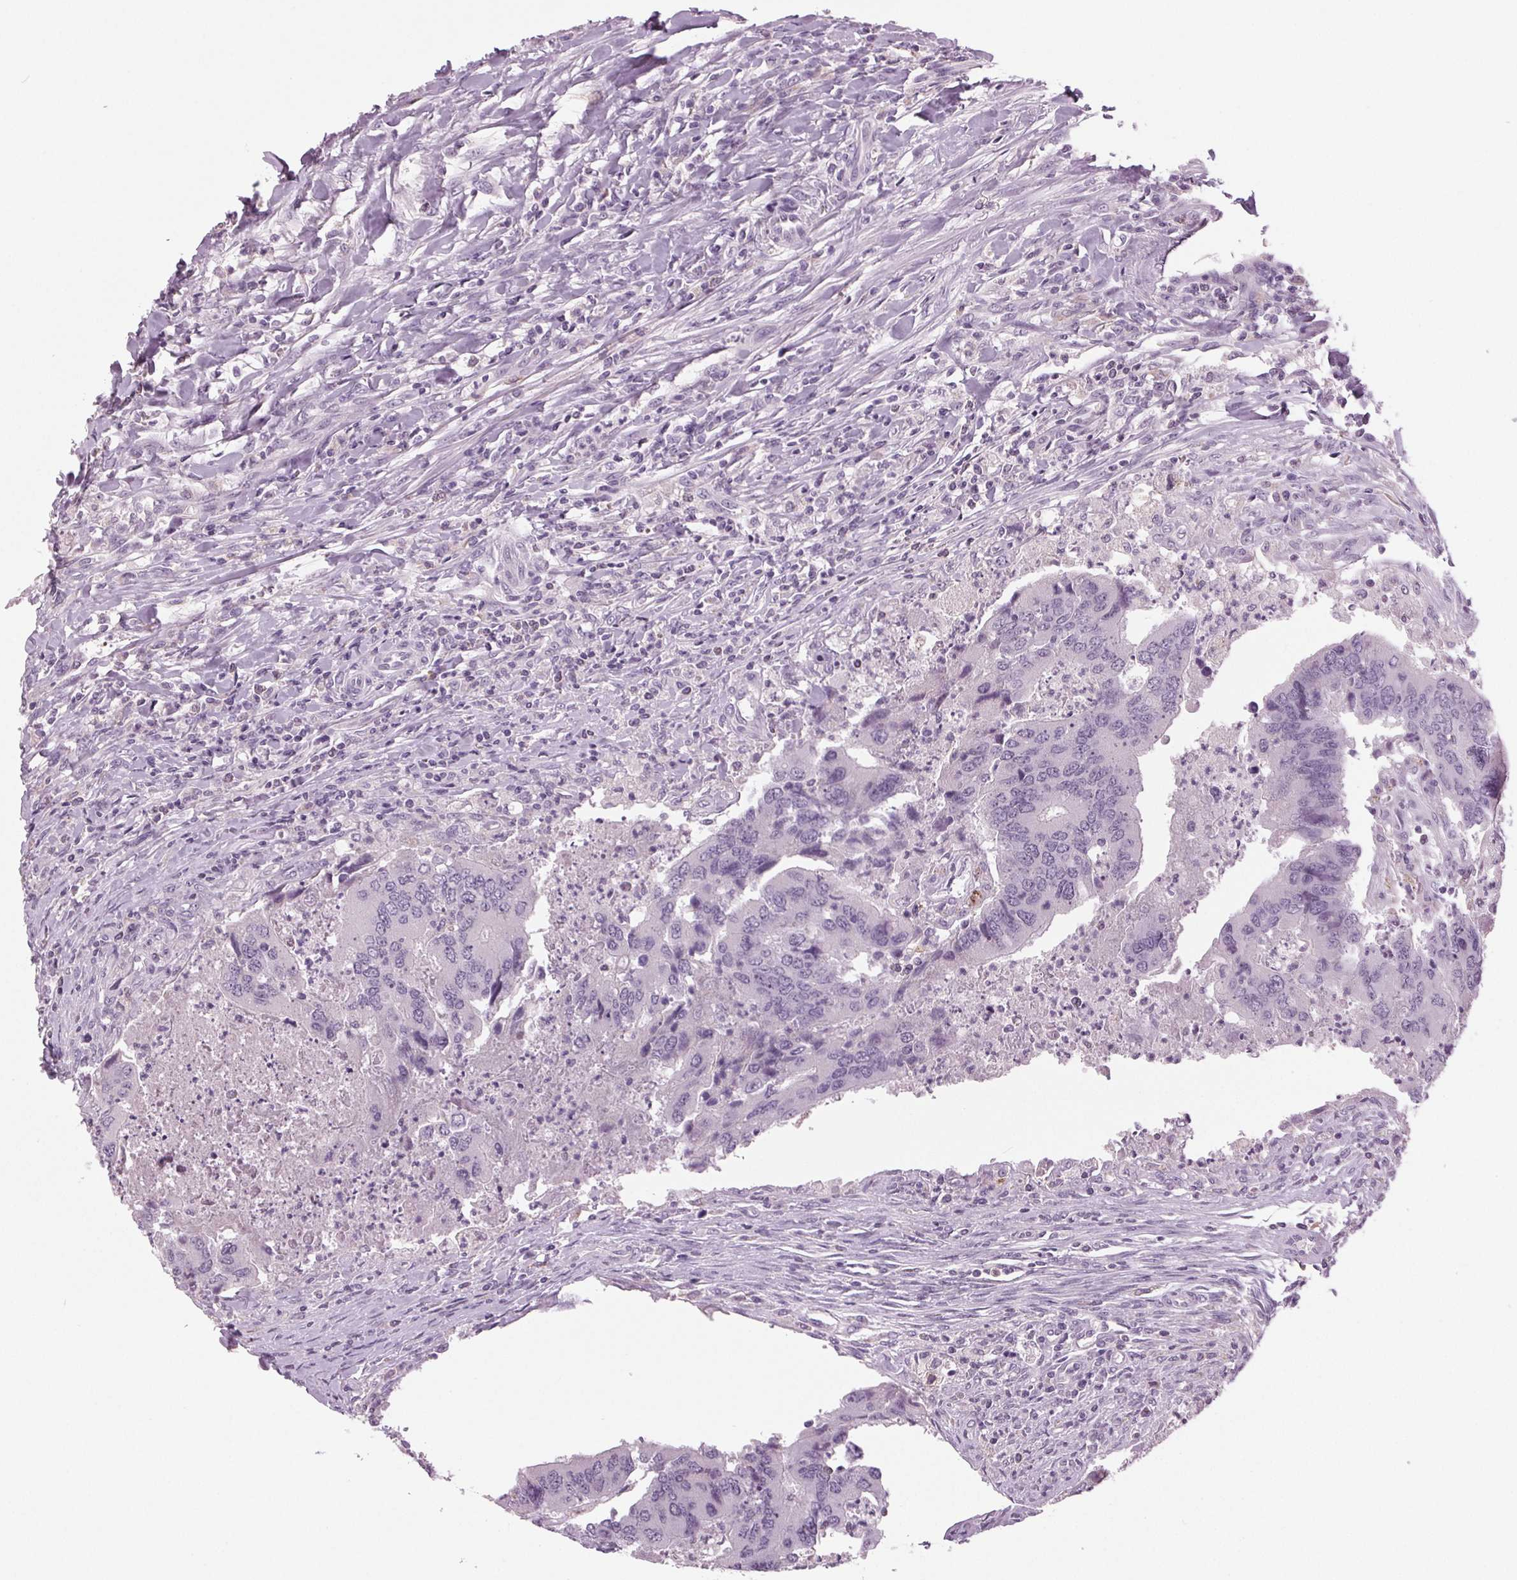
{"staining": {"intensity": "negative", "quantity": "none", "location": "none"}, "tissue": "colorectal cancer", "cell_type": "Tumor cells", "image_type": "cancer", "snomed": [{"axis": "morphology", "description": "Adenocarcinoma, NOS"}, {"axis": "topography", "description": "Colon"}], "caption": "Immunohistochemistry (IHC) image of human colorectal cancer stained for a protein (brown), which demonstrates no expression in tumor cells. (DAB (3,3'-diaminobenzidine) immunohistochemistry (IHC) visualized using brightfield microscopy, high magnification).", "gene": "DNAH12", "patient": {"sex": "female", "age": 67}}